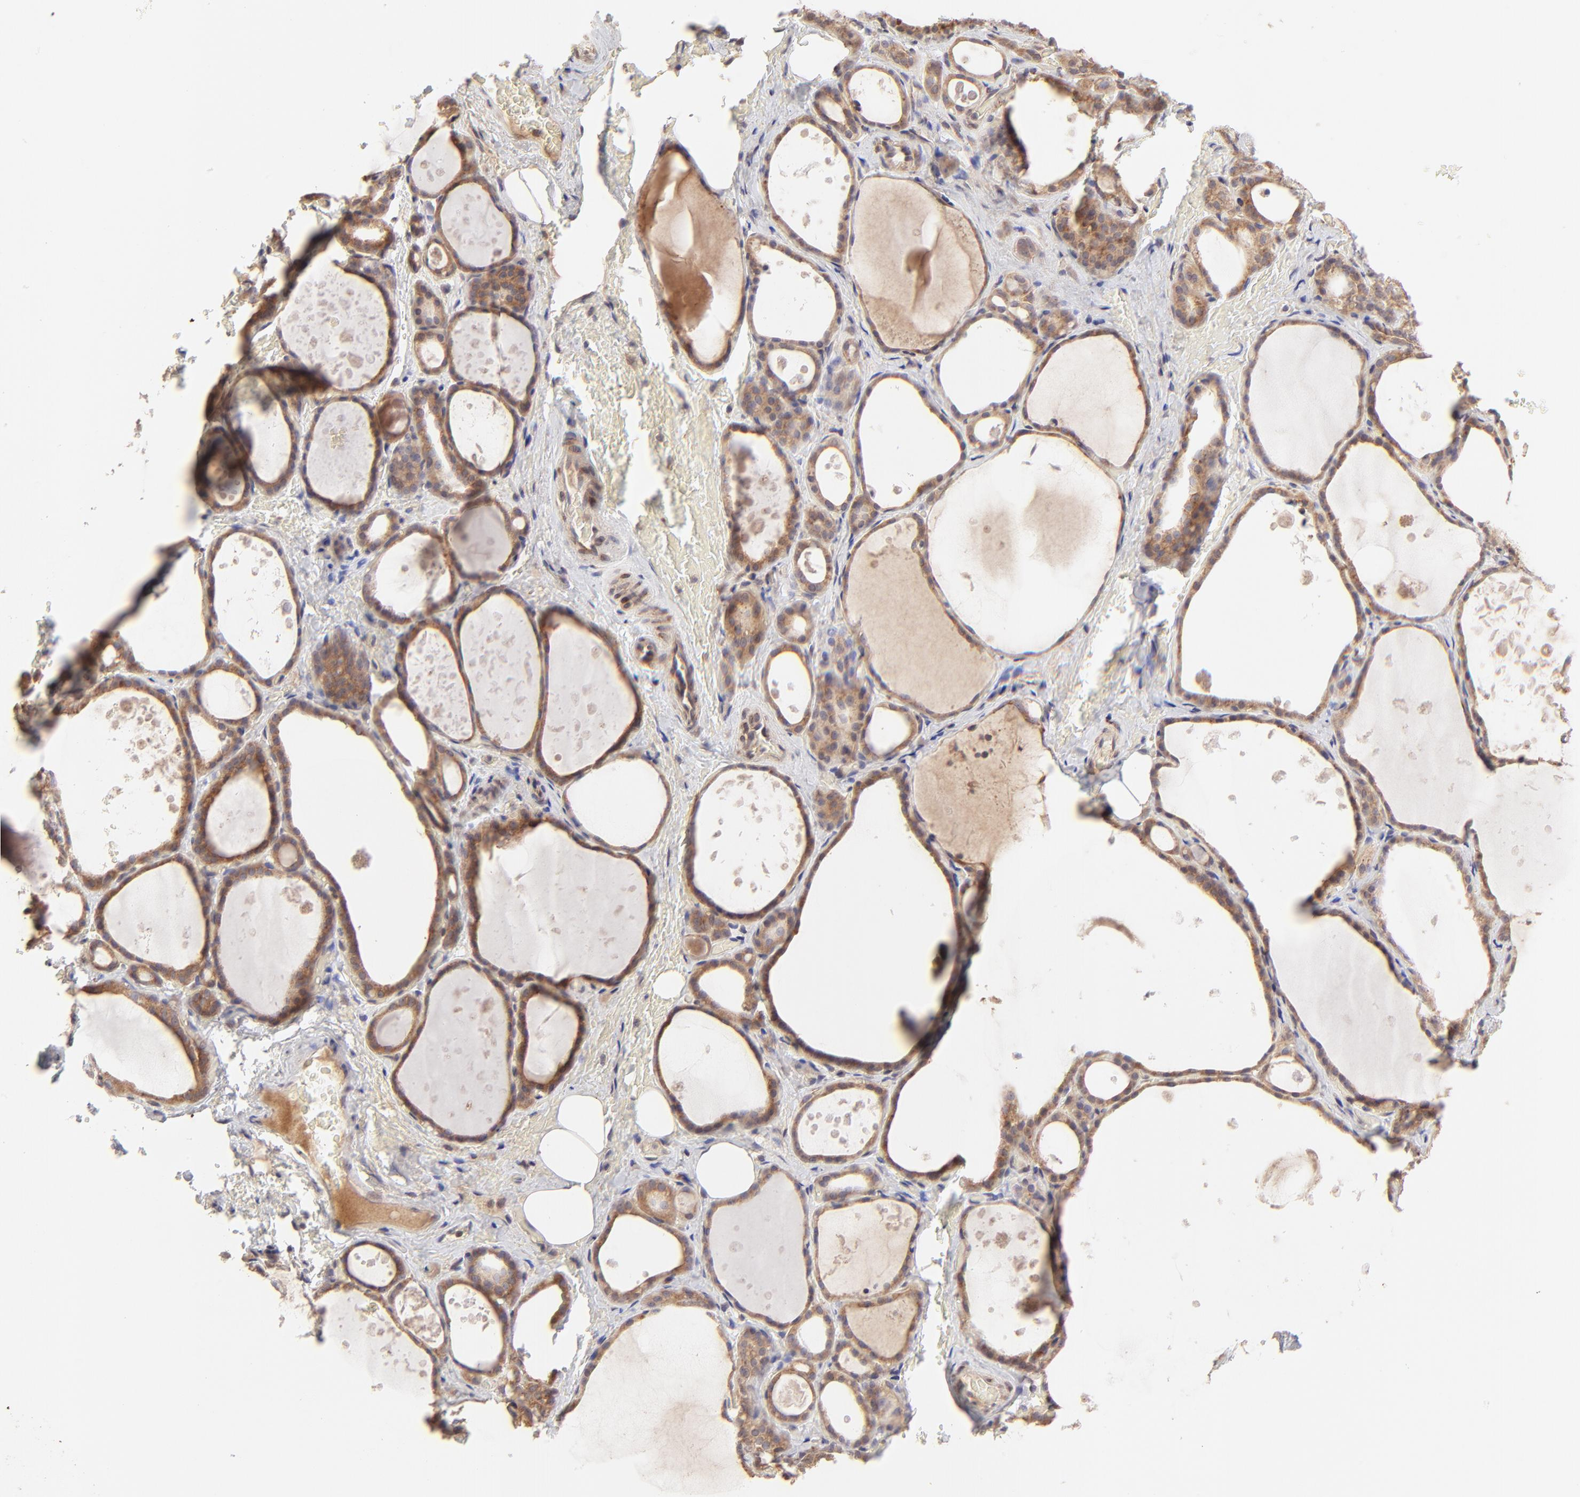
{"staining": {"intensity": "moderate", "quantity": ">75%", "location": "cytoplasmic/membranous"}, "tissue": "thyroid gland", "cell_type": "Glandular cells", "image_type": "normal", "snomed": [{"axis": "morphology", "description": "Normal tissue, NOS"}, {"axis": "topography", "description": "Thyroid gland"}], "caption": "DAB (3,3'-diaminobenzidine) immunohistochemical staining of normal thyroid gland shows moderate cytoplasmic/membranous protein positivity in approximately >75% of glandular cells.", "gene": "TNRC6B", "patient": {"sex": "male", "age": 61}}